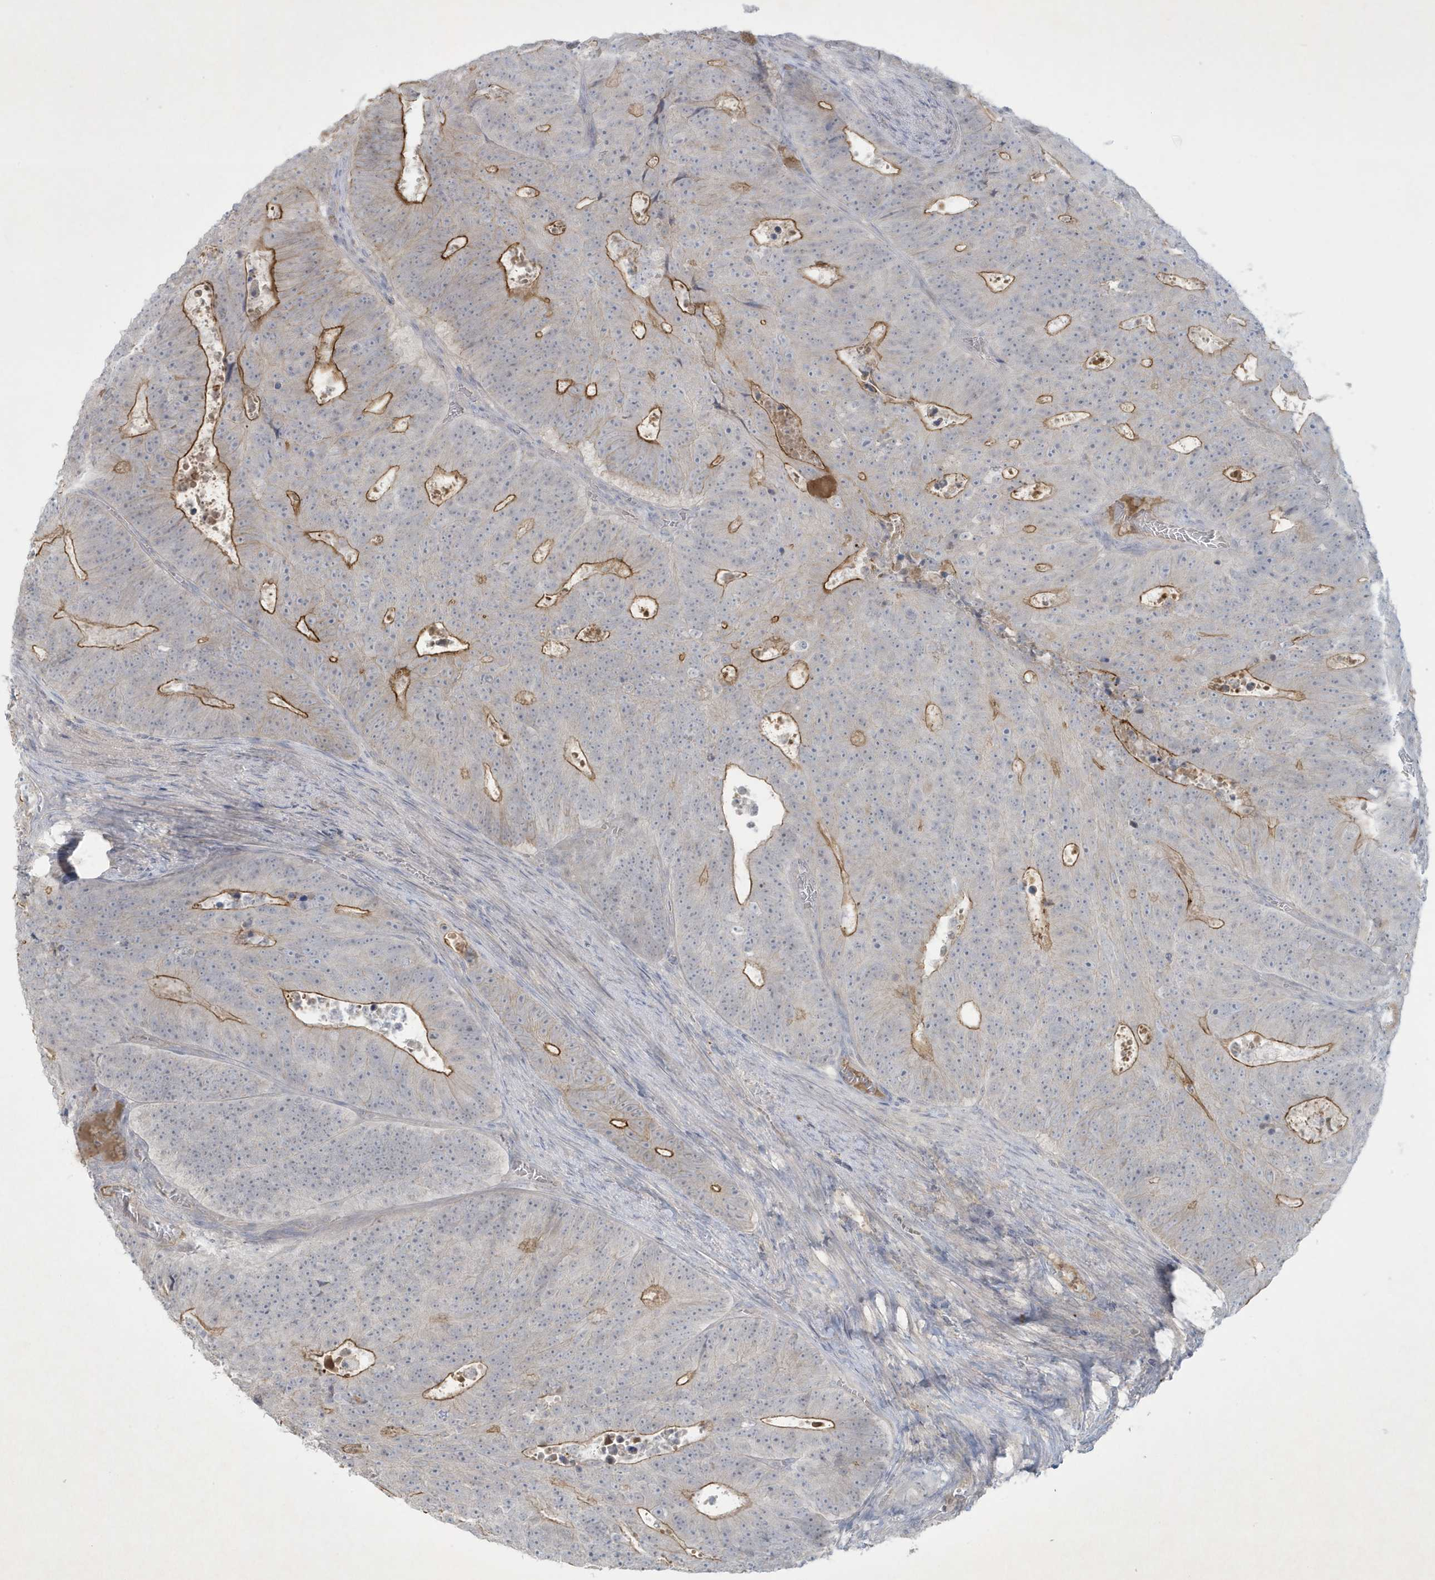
{"staining": {"intensity": "moderate", "quantity": "<25%", "location": "cytoplasmic/membranous"}, "tissue": "colorectal cancer", "cell_type": "Tumor cells", "image_type": "cancer", "snomed": [{"axis": "morphology", "description": "Adenocarcinoma, NOS"}, {"axis": "topography", "description": "Colon"}], "caption": "Immunohistochemistry (IHC) (DAB (3,3'-diaminobenzidine)) staining of human colorectal cancer (adenocarcinoma) shows moderate cytoplasmic/membranous protein expression in approximately <25% of tumor cells.", "gene": "CCDC24", "patient": {"sex": "male", "age": 87}}